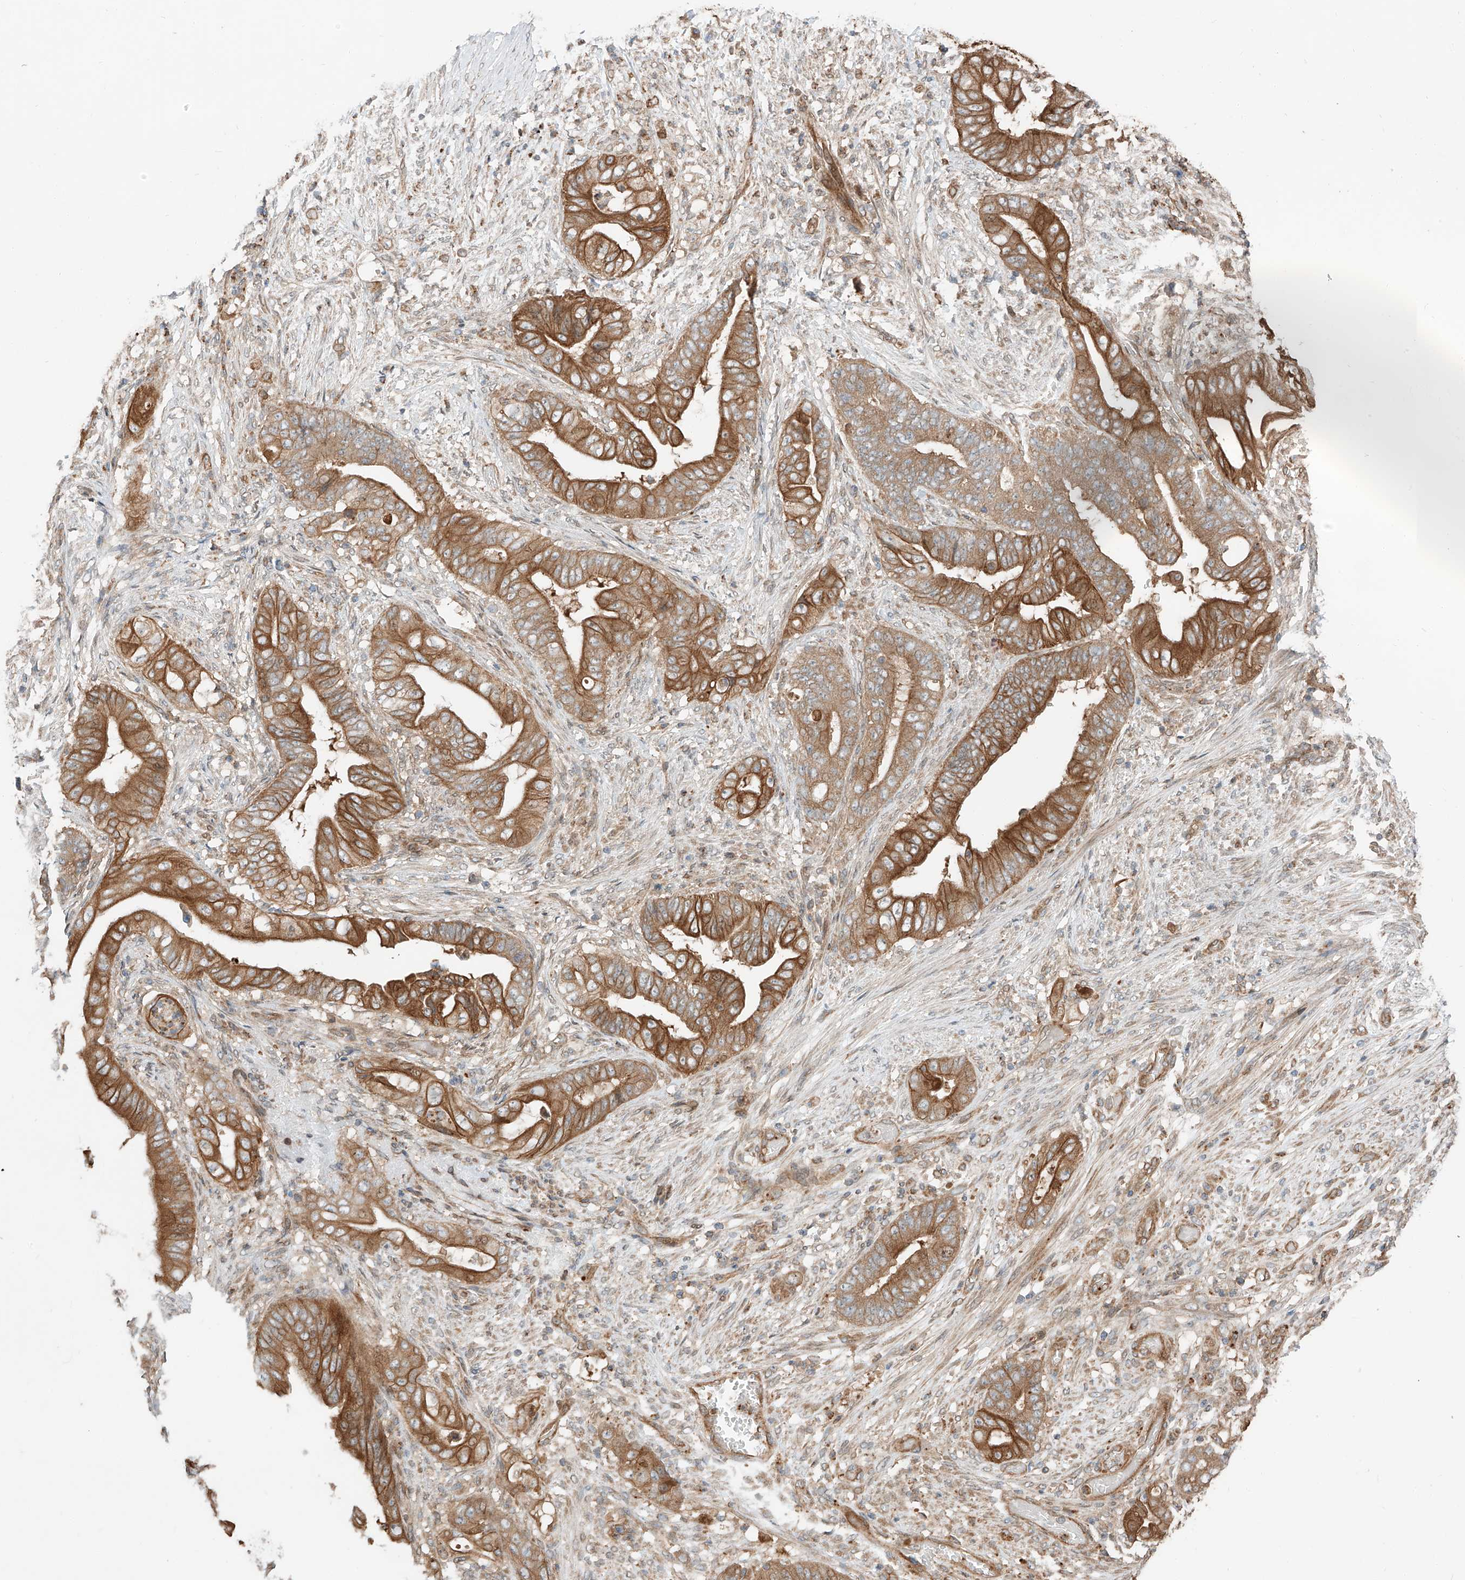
{"staining": {"intensity": "moderate", "quantity": ">75%", "location": "cytoplasmic/membranous"}, "tissue": "stomach cancer", "cell_type": "Tumor cells", "image_type": "cancer", "snomed": [{"axis": "morphology", "description": "Adenocarcinoma, NOS"}, {"axis": "topography", "description": "Stomach"}], "caption": "Approximately >75% of tumor cells in human adenocarcinoma (stomach) demonstrate moderate cytoplasmic/membranous protein staining as visualized by brown immunohistochemical staining.", "gene": "CEP162", "patient": {"sex": "female", "age": 73}}